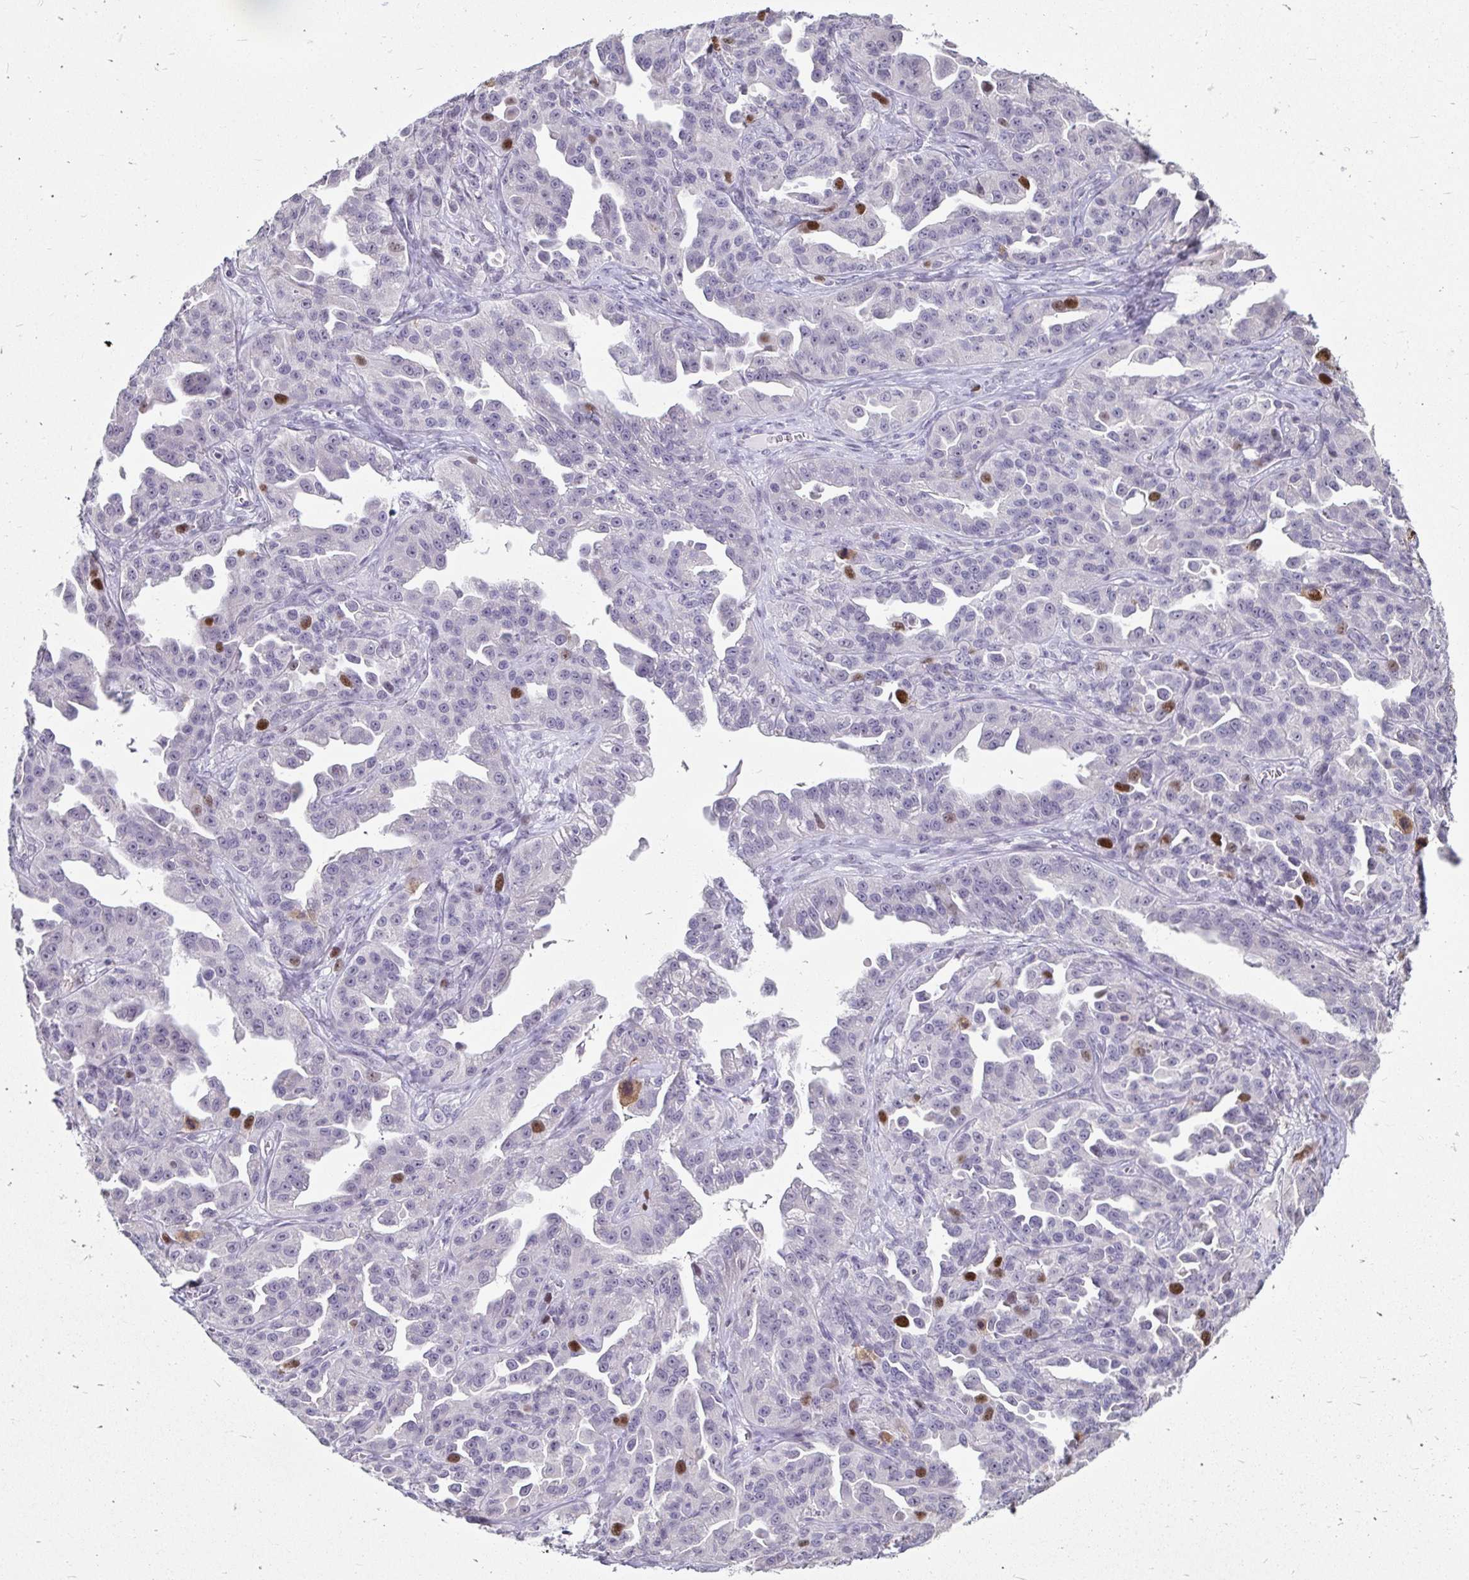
{"staining": {"intensity": "strong", "quantity": "<25%", "location": "nuclear"}, "tissue": "ovarian cancer", "cell_type": "Tumor cells", "image_type": "cancer", "snomed": [{"axis": "morphology", "description": "Cystadenocarcinoma, serous, NOS"}, {"axis": "topography", "description": "Ovary"}], "caption": "Immunohistochemical staining of human ovarian cancer shows medium levels of strong nuclear expression in approximately <25% of tumor cells.", "gene": "ANLN", "patient": {"sex": "female", "age": 75}}